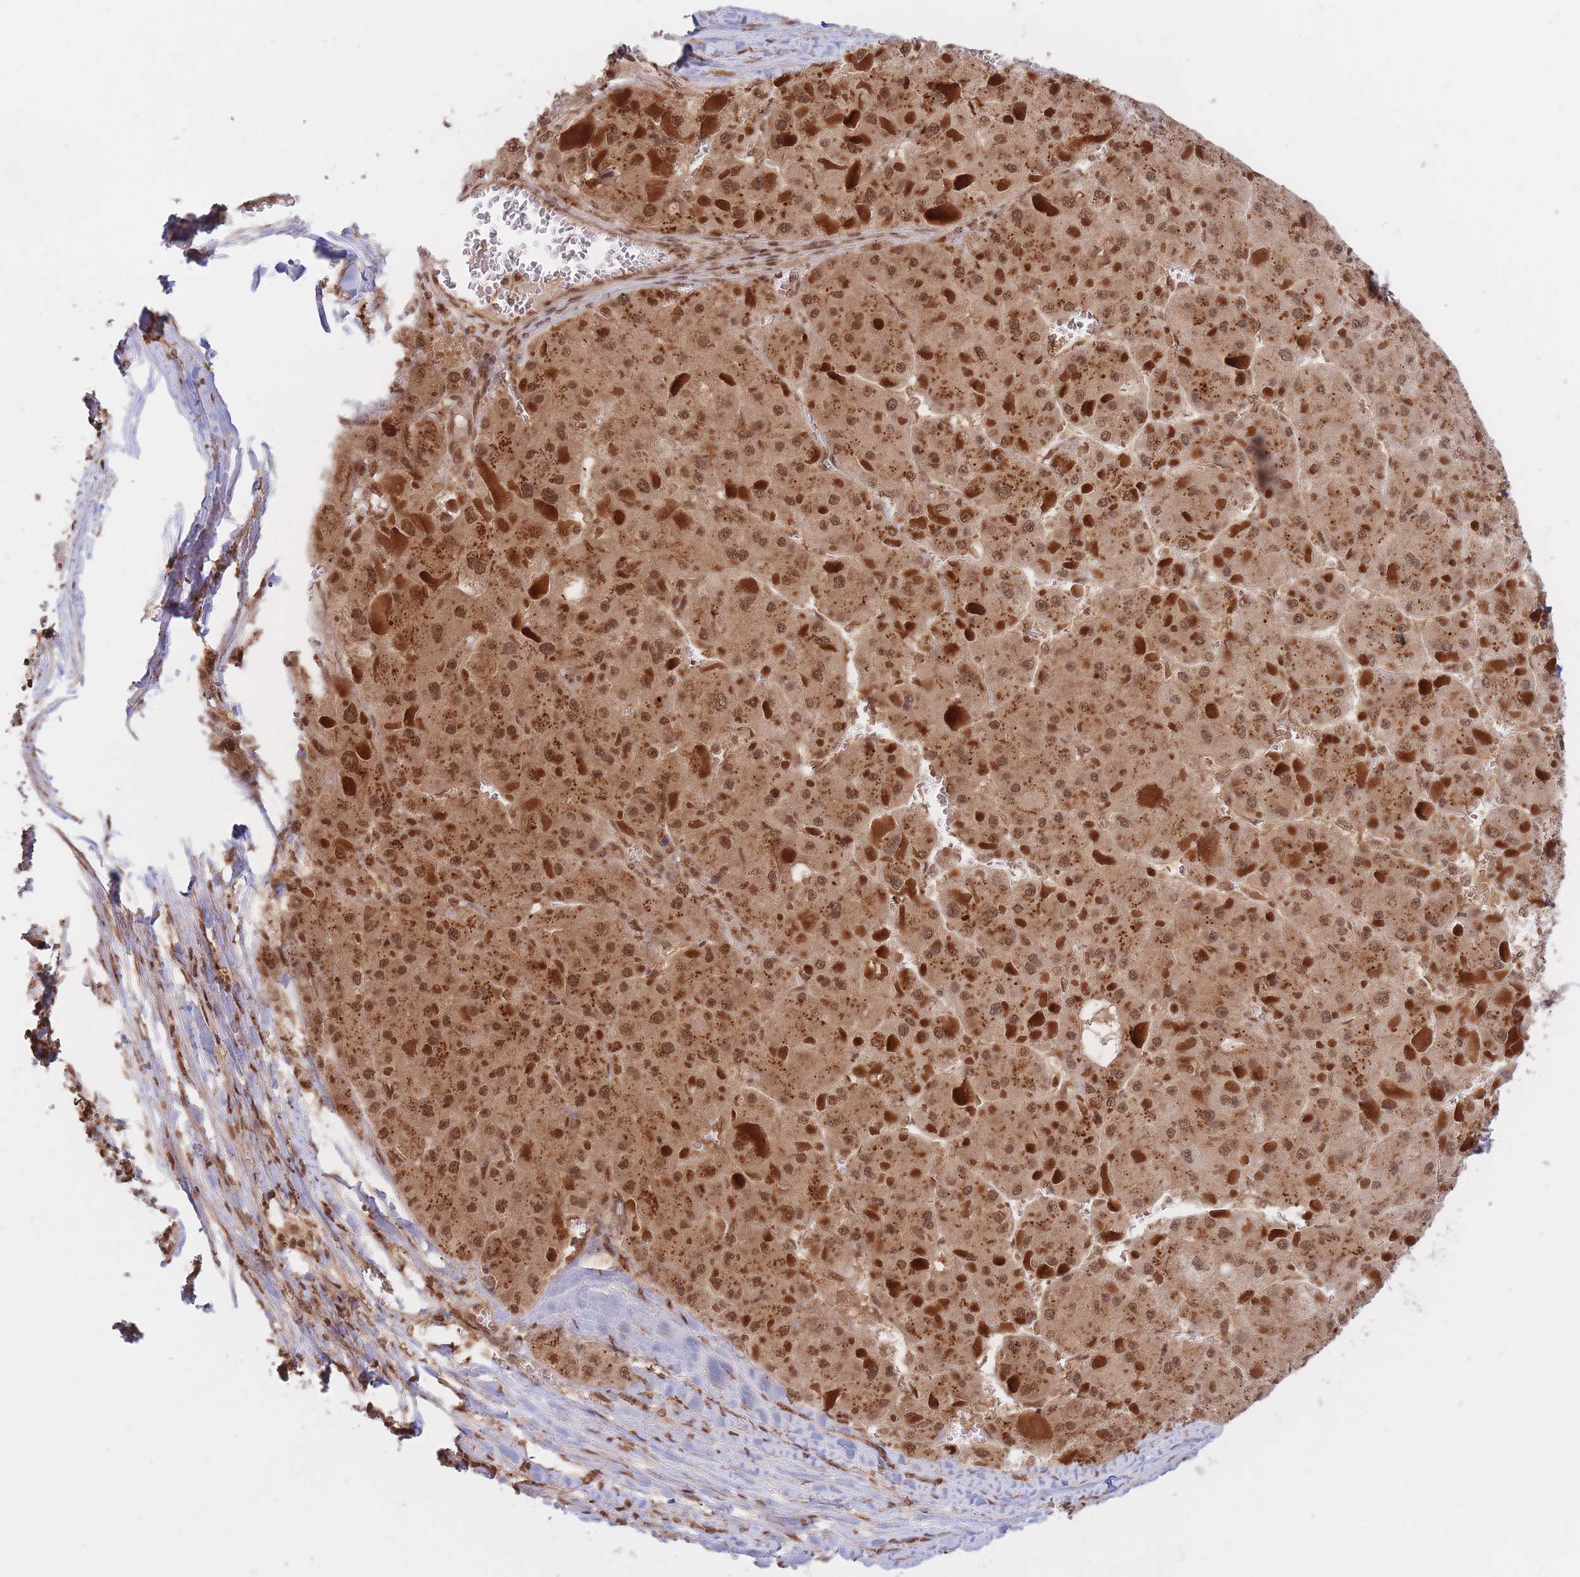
{"staining": {"intensity": "strong", "quantity": ">75%", "location": "cytoplasmic/membranous,nuclear"}, "tissue": "liver cancer", "cell_type": "Tumor cells", "image_type": "cancer", "snomed": [{"axis": "morphology", "description": "Carcinoma, Hepatocellular, NOS"}, {"axis": "topography", "description": "Liver"}], "caption": "DAB (3,3'-diaminobenzidine) immunohistochemical staining of human hepatocellular carcinoma (liver) exhibits strong cytoplasmic/membranous and nuclear protein positivity in about >75% of tumor cells. (Brightfield microscopy of DAB IHC at high magnification).", "gene": "SRA1", "patient": {"sex": "female", "age": 73}}